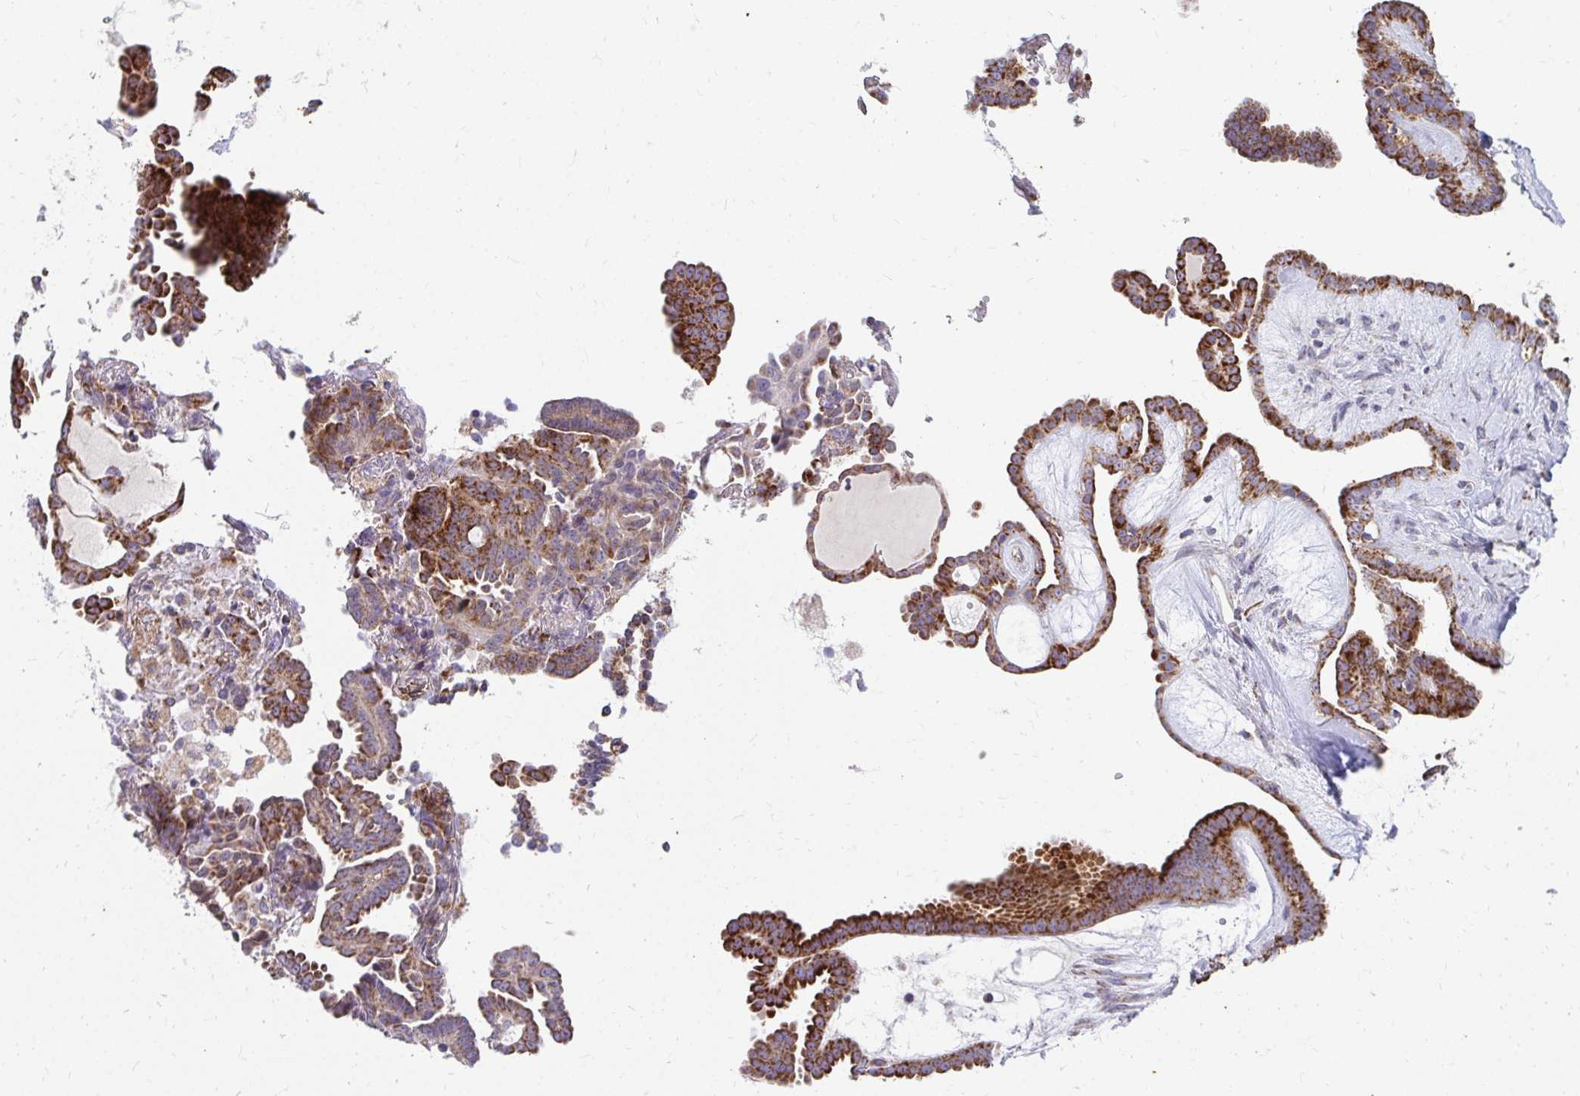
{"staining": {"intensity": "strong", "quantity": ">75%", "location": "cytoplasmic/membranous"}, "tissue": "ovarian cancer", "cell_type": "Tumor cells", "image_type": "cancer", "snomed": [{"axis": "morphology", "description": "Cystadenocarcinoma, serous, NOS"}, {"axis": "topography", "description": "Ovary"}], "caption": "Serous cystadenocarcinoma (ovarian) was stained to show a protein in brown. There is high levels of strong cytoplasmic/membranous positivity in approximately >75% of tumor cells.", "gene": "EXOC5", "patient": {"sex": "female", "age": 71}}